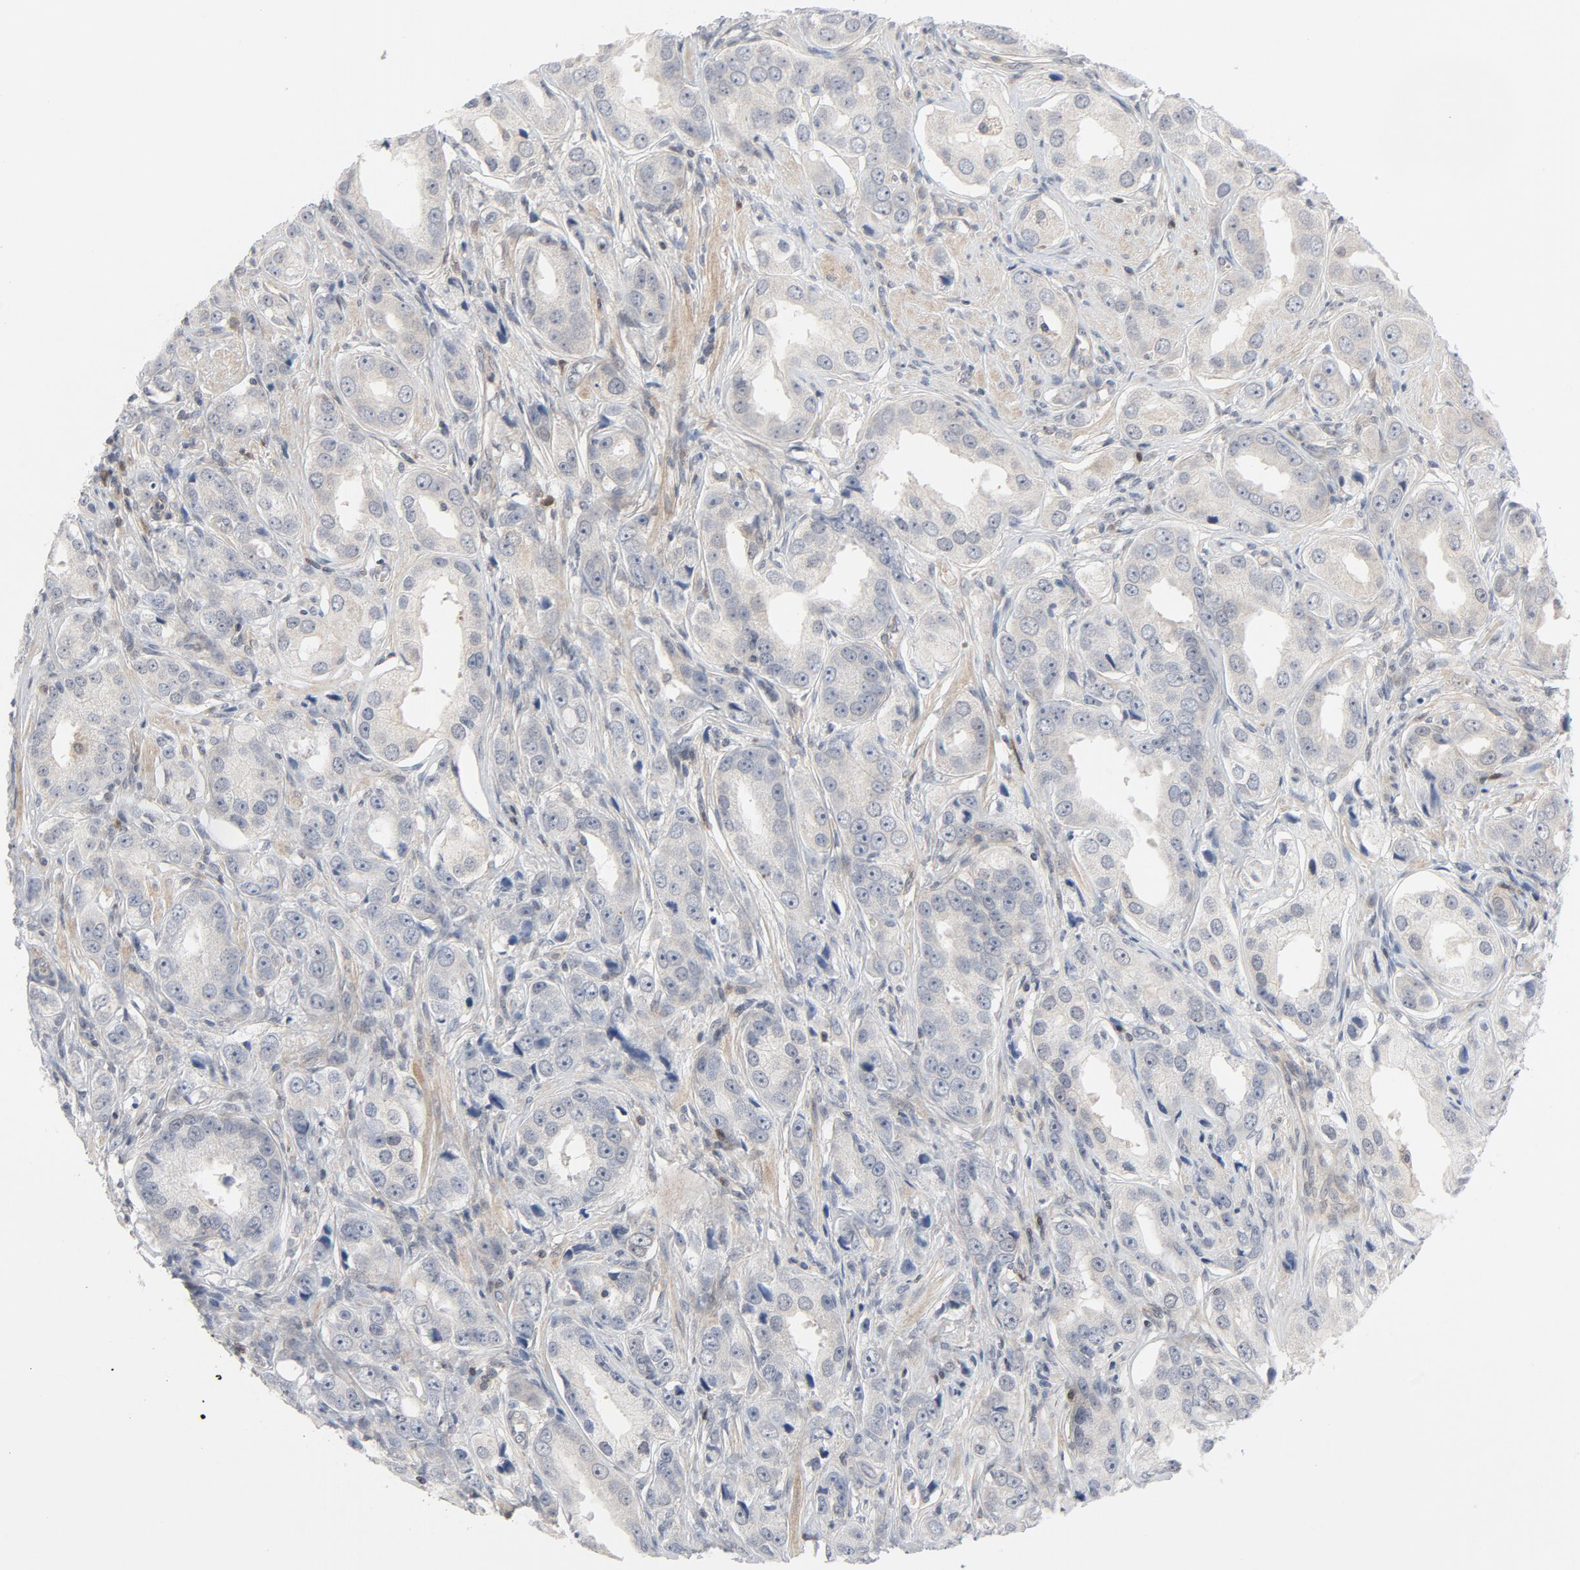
{"staining": {"intensity": "negative", "quantity": "none", "location": "none"}, "tissue": "prostate cancer", "cell_type": "Tumor cells", "image_type": "cancer", "snomed": [{"axis": "morphology", "description": "Adenocarcinoma, Medium grade"}, {"axis": "topography", "description": "Prostate"}], "caption": "A high-resolution micrograph shows immunohistochemistry (IHC) staining of prostate cancer (medium-grade adenocarcinoma), which demonstrates no significant positivity in tumor cells.", "gene": "TRADD", "patient": {"sex": "male", "age": 53}}